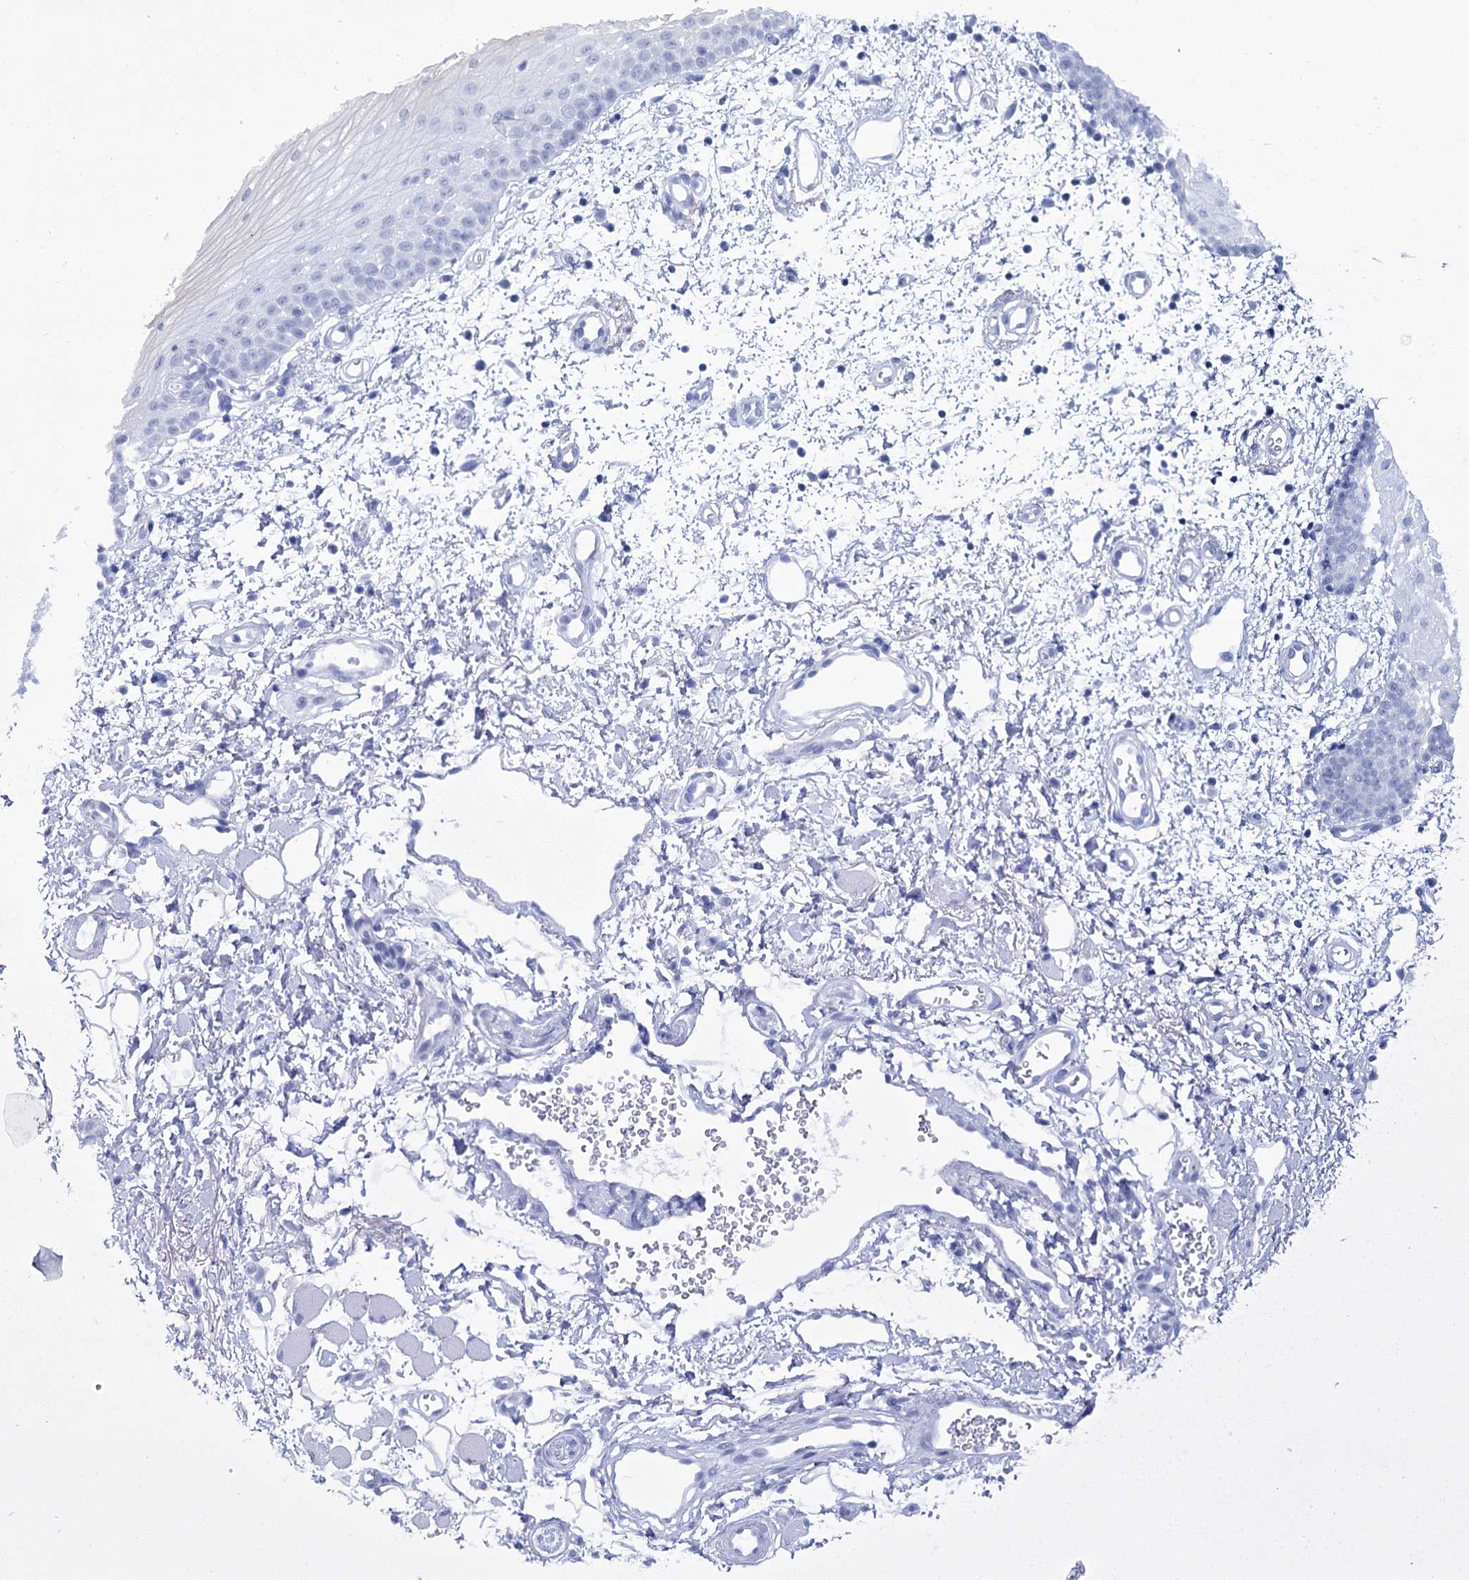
{"staining": {"intensity": "negative", "quantity": "none", "location": "none"}, "tissue": "oral mucosa", "cell_type": "Squamous epithelial cells", "image_type": "normal", "snomed": [{"axis": "morphology", "description": "Normal tissue, NOS"}, {"axis": "morphology", "description": "Squamous cell carcinoma, NOS"}, {"axis": "topography", "description": "Oral tissue"}, {"axis": "topography", "description": "Head-Neck"}], "caption": "This is an IHC micrograph of unremarkable human oral mucosa. There is no positivity in squamous epithelial cells.", "gene": "CCDC88A", "patient": {"sex": "male", "age": 68}}